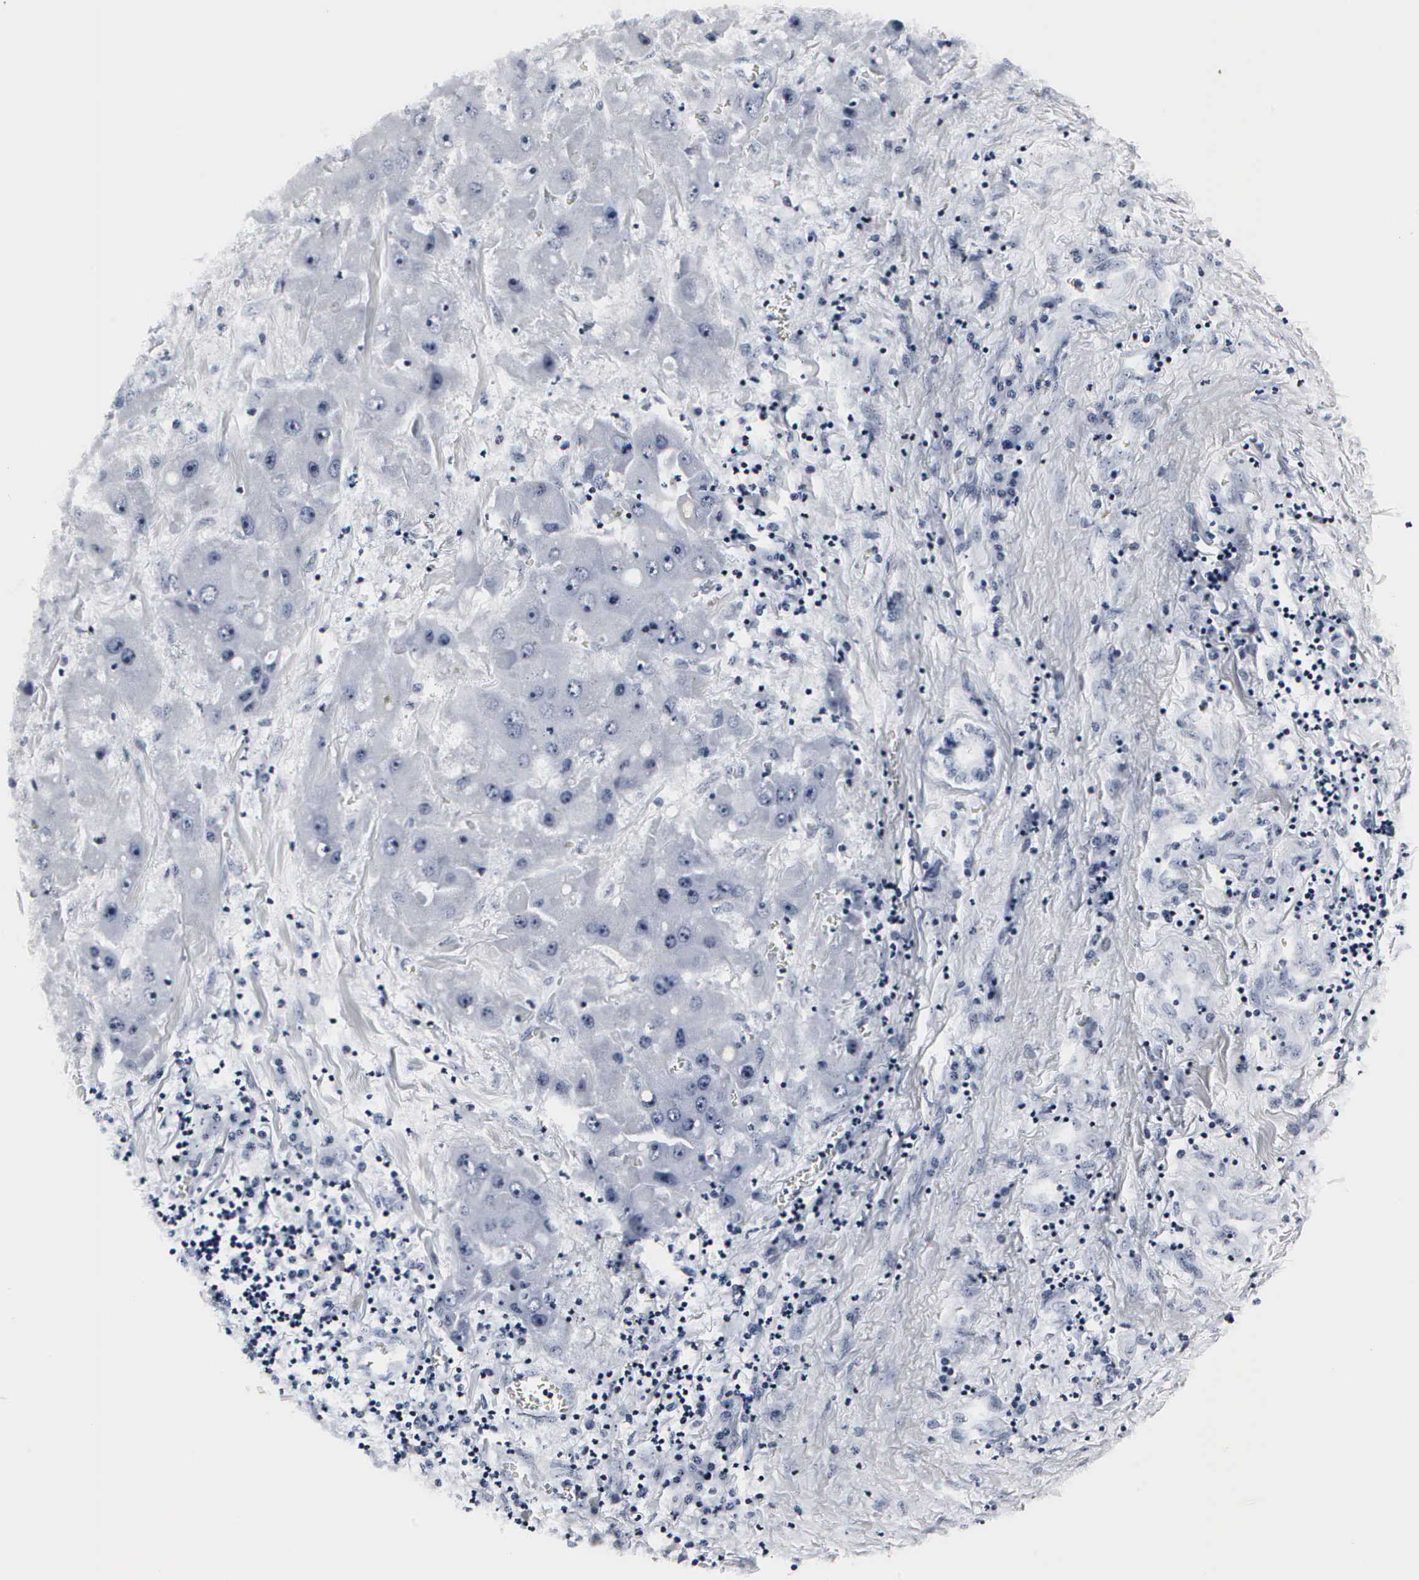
{"staining": {"intensity": "negative", "quantity": "none", "location": "none"}, "tissue": "liver cancer", "cell_type": "Tumor cells", "image_type": "cancer", "snomed": [{"axis": "morphology", "description": "Carcinoma, Hepatocellular, NOS"}, {"axis": "topography", "description": "Liver"}], "caption": "Tumor cells show no significant protein staining in liver hepatocellular carcinoma.", "gene": "DGCR2", "patient": {"sex": "male", "age": 24}}